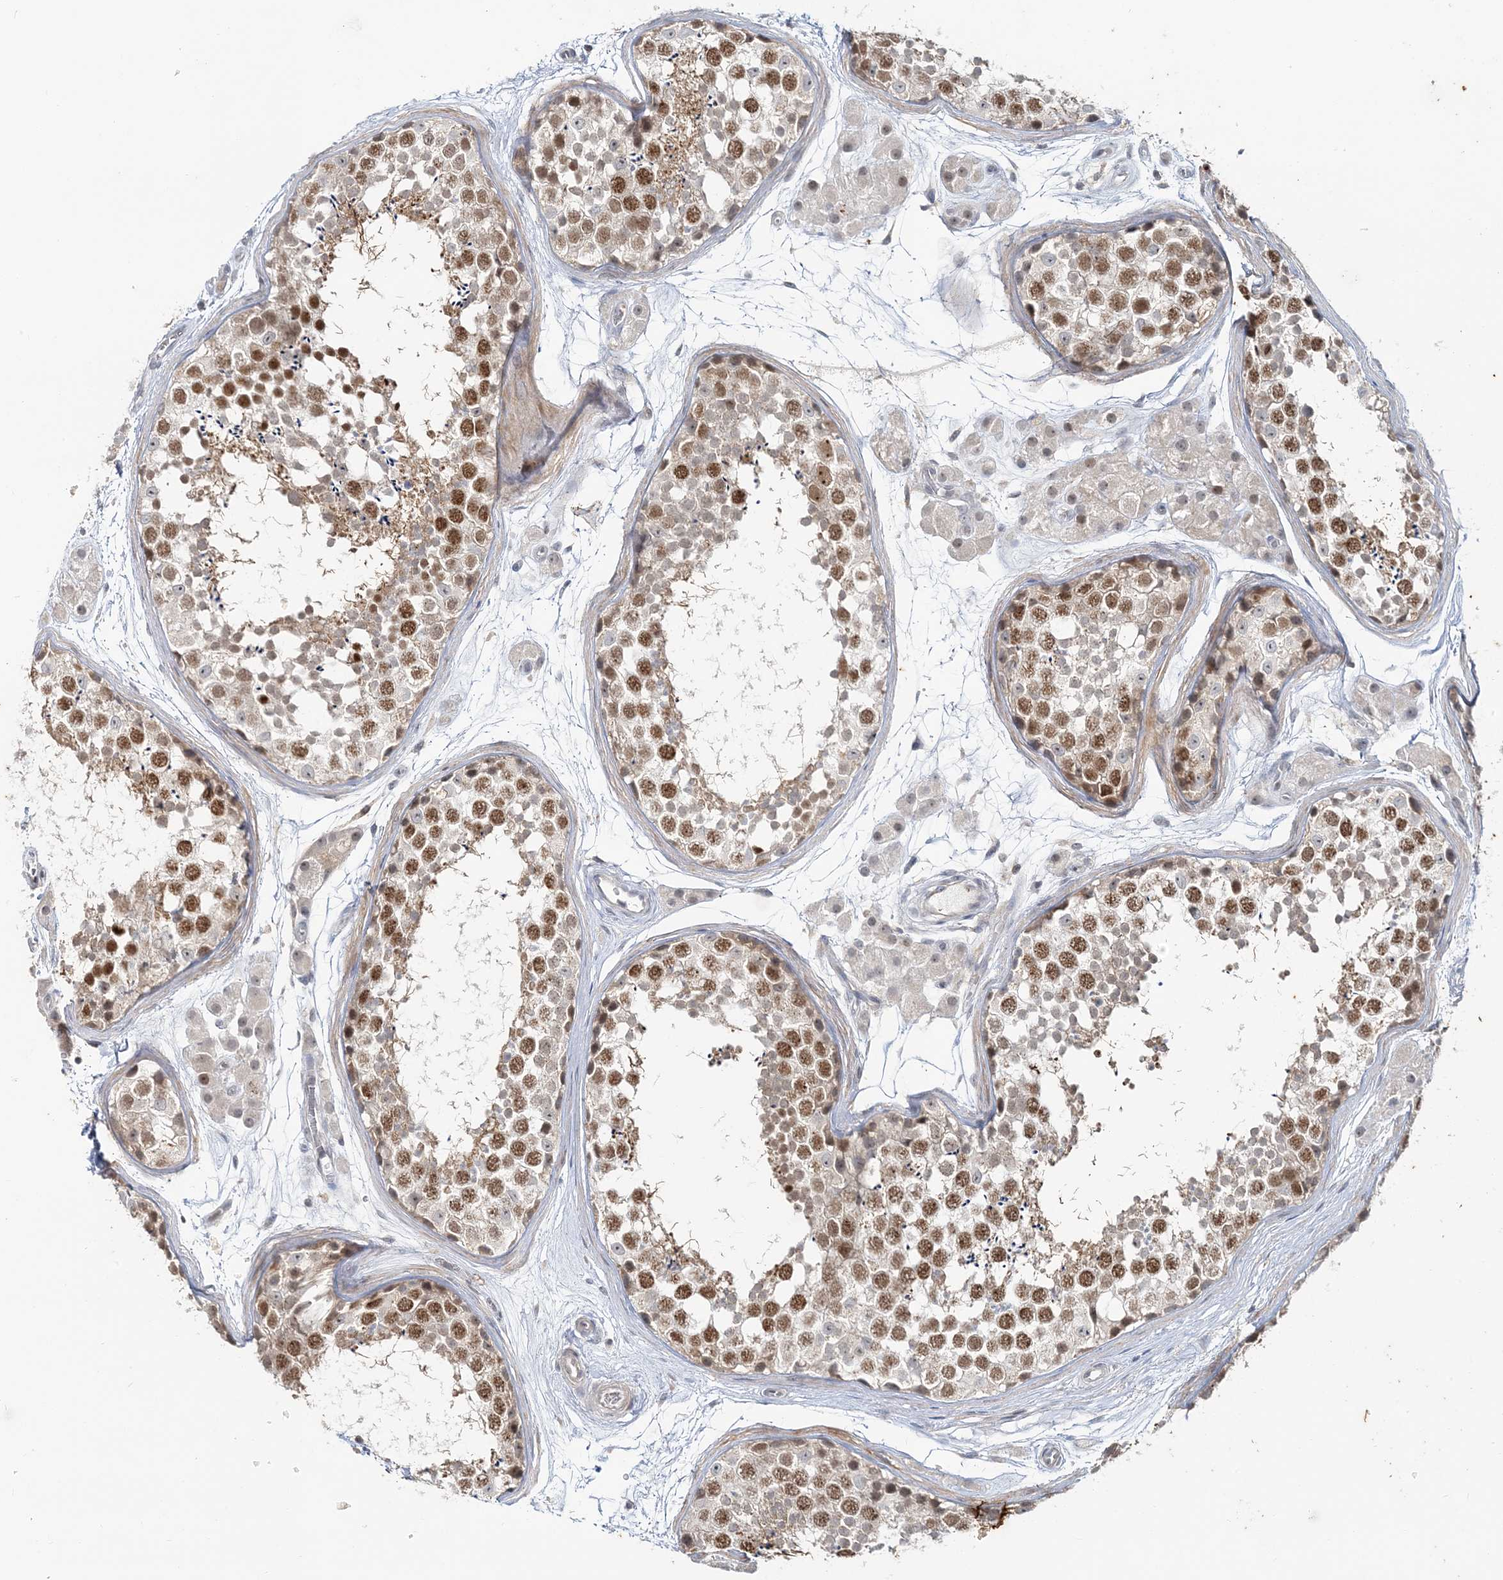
{"staining": {"intensity": "moderate", "quantity": "25%-75%", "location": "nuclear"}, "tissue": "testis", "cell_type": "Cells in seminiferous ducts", "image_type": "normal", "snomed": [{"axis": "morphology", "description": "Normal tissue, NOS"}, {"axis": "topography", "description": "Testis"}], "caption": "Cells in seminiferous ducts display medium levels of moderate nuclear expression in approximately 25%-75% of cells in unremarkable human testis.", "gene": "LEXM", "patient": {"sex": "male", "age": 56}}